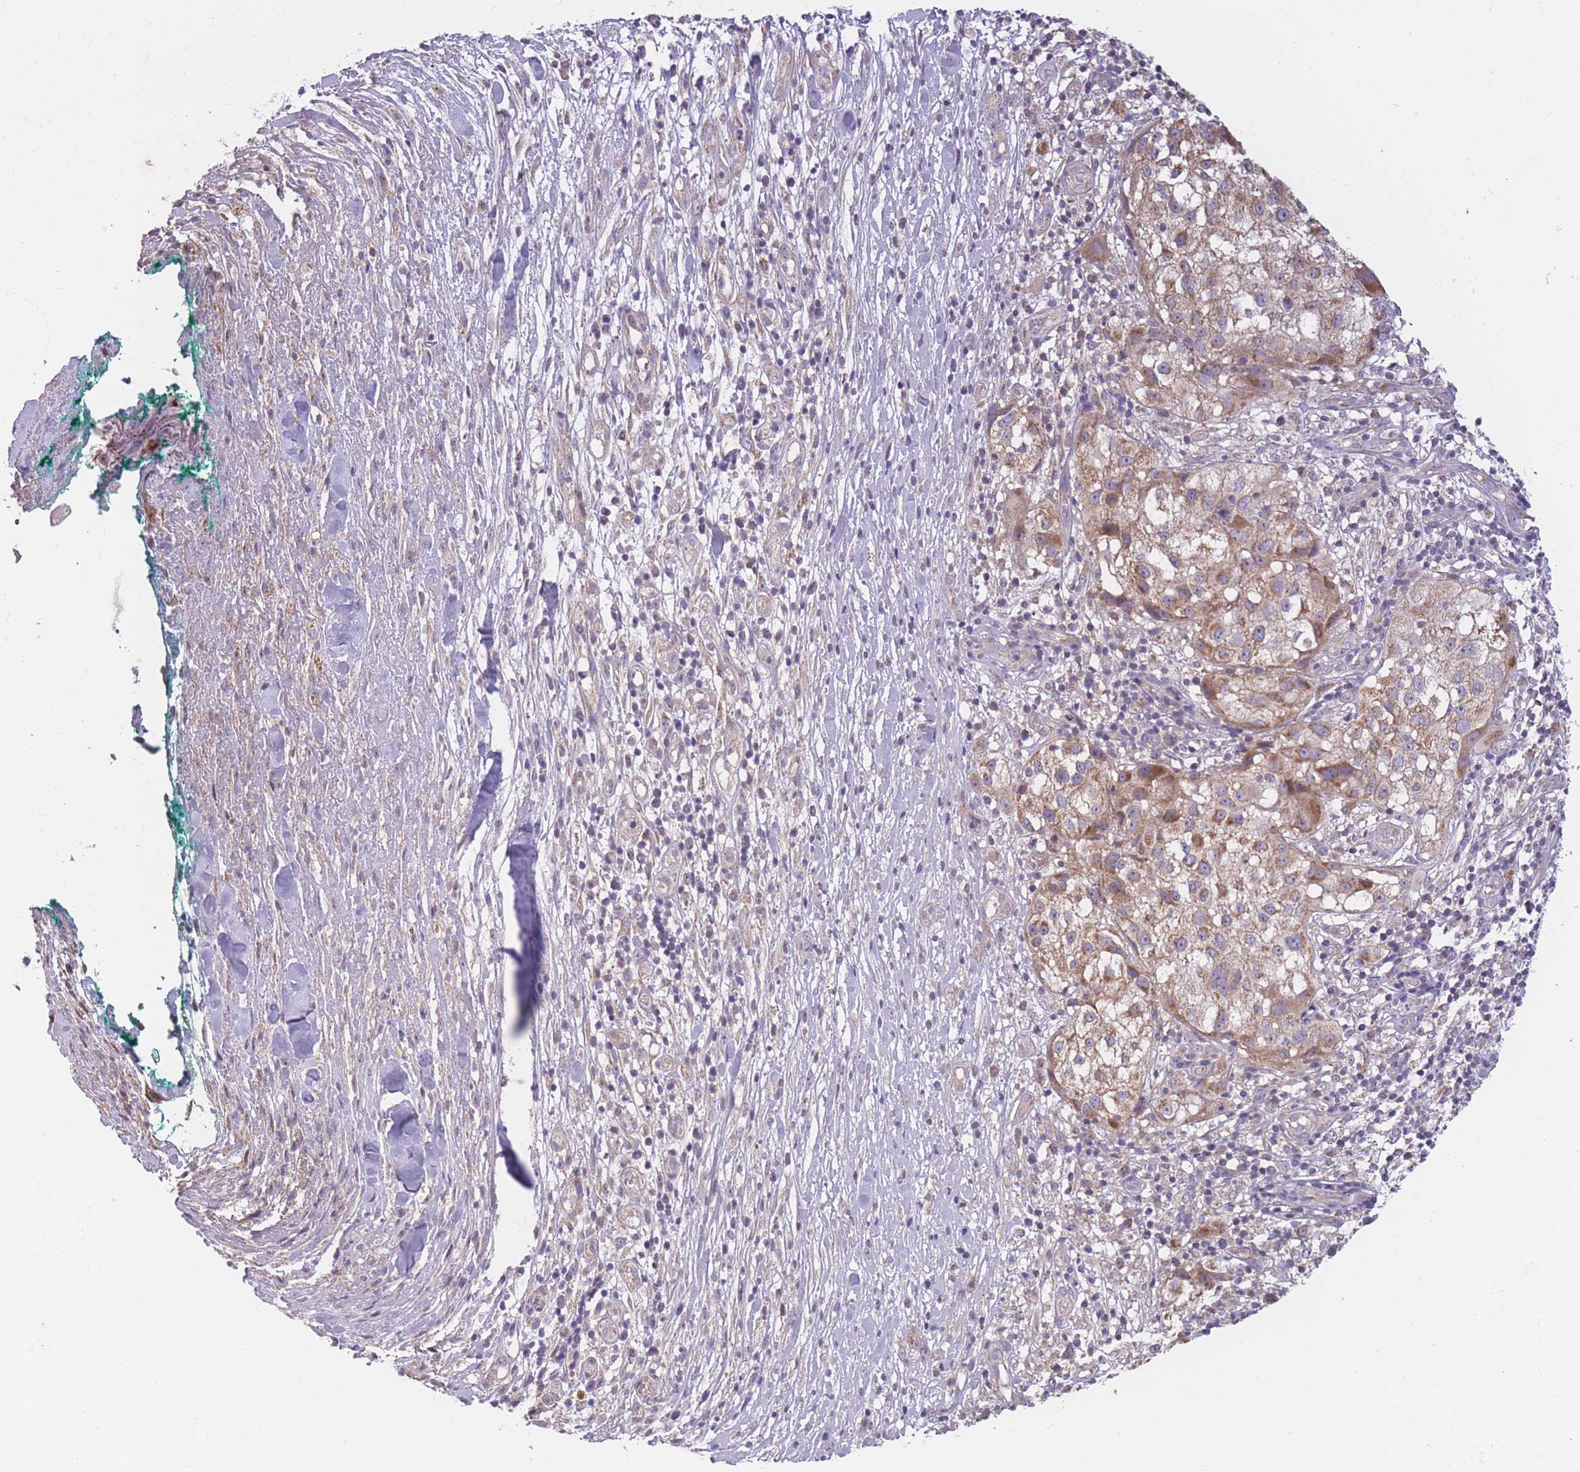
{"staining": {"intensity": "moderate", "quantity": ">75%", "location": "cytoplasmic/membranous"}, "tissue": "melanoma", "cell_type": "Tumor cells", "image_type": "cancer", "snomed": [{"axis": "morphology", "description": "Normal morphology"}, {"axis": "morphology", "description": "Malignant melanoma, NOS"}, {"axis": "topography", "description": "Skin"}], "caption": "Immunohistochemistry (IHC) micrograph of neoplastic tissue: human malignant melanoma stained using IHC displays medium levels of moderate protein expression localized specifically in the cytoplasmic/membranous of tumor cells, appearing as a cytoplasmic/membranous brown color.", "gene": "MRPS18C", "patient": {"sex": "female", "age": 72}}